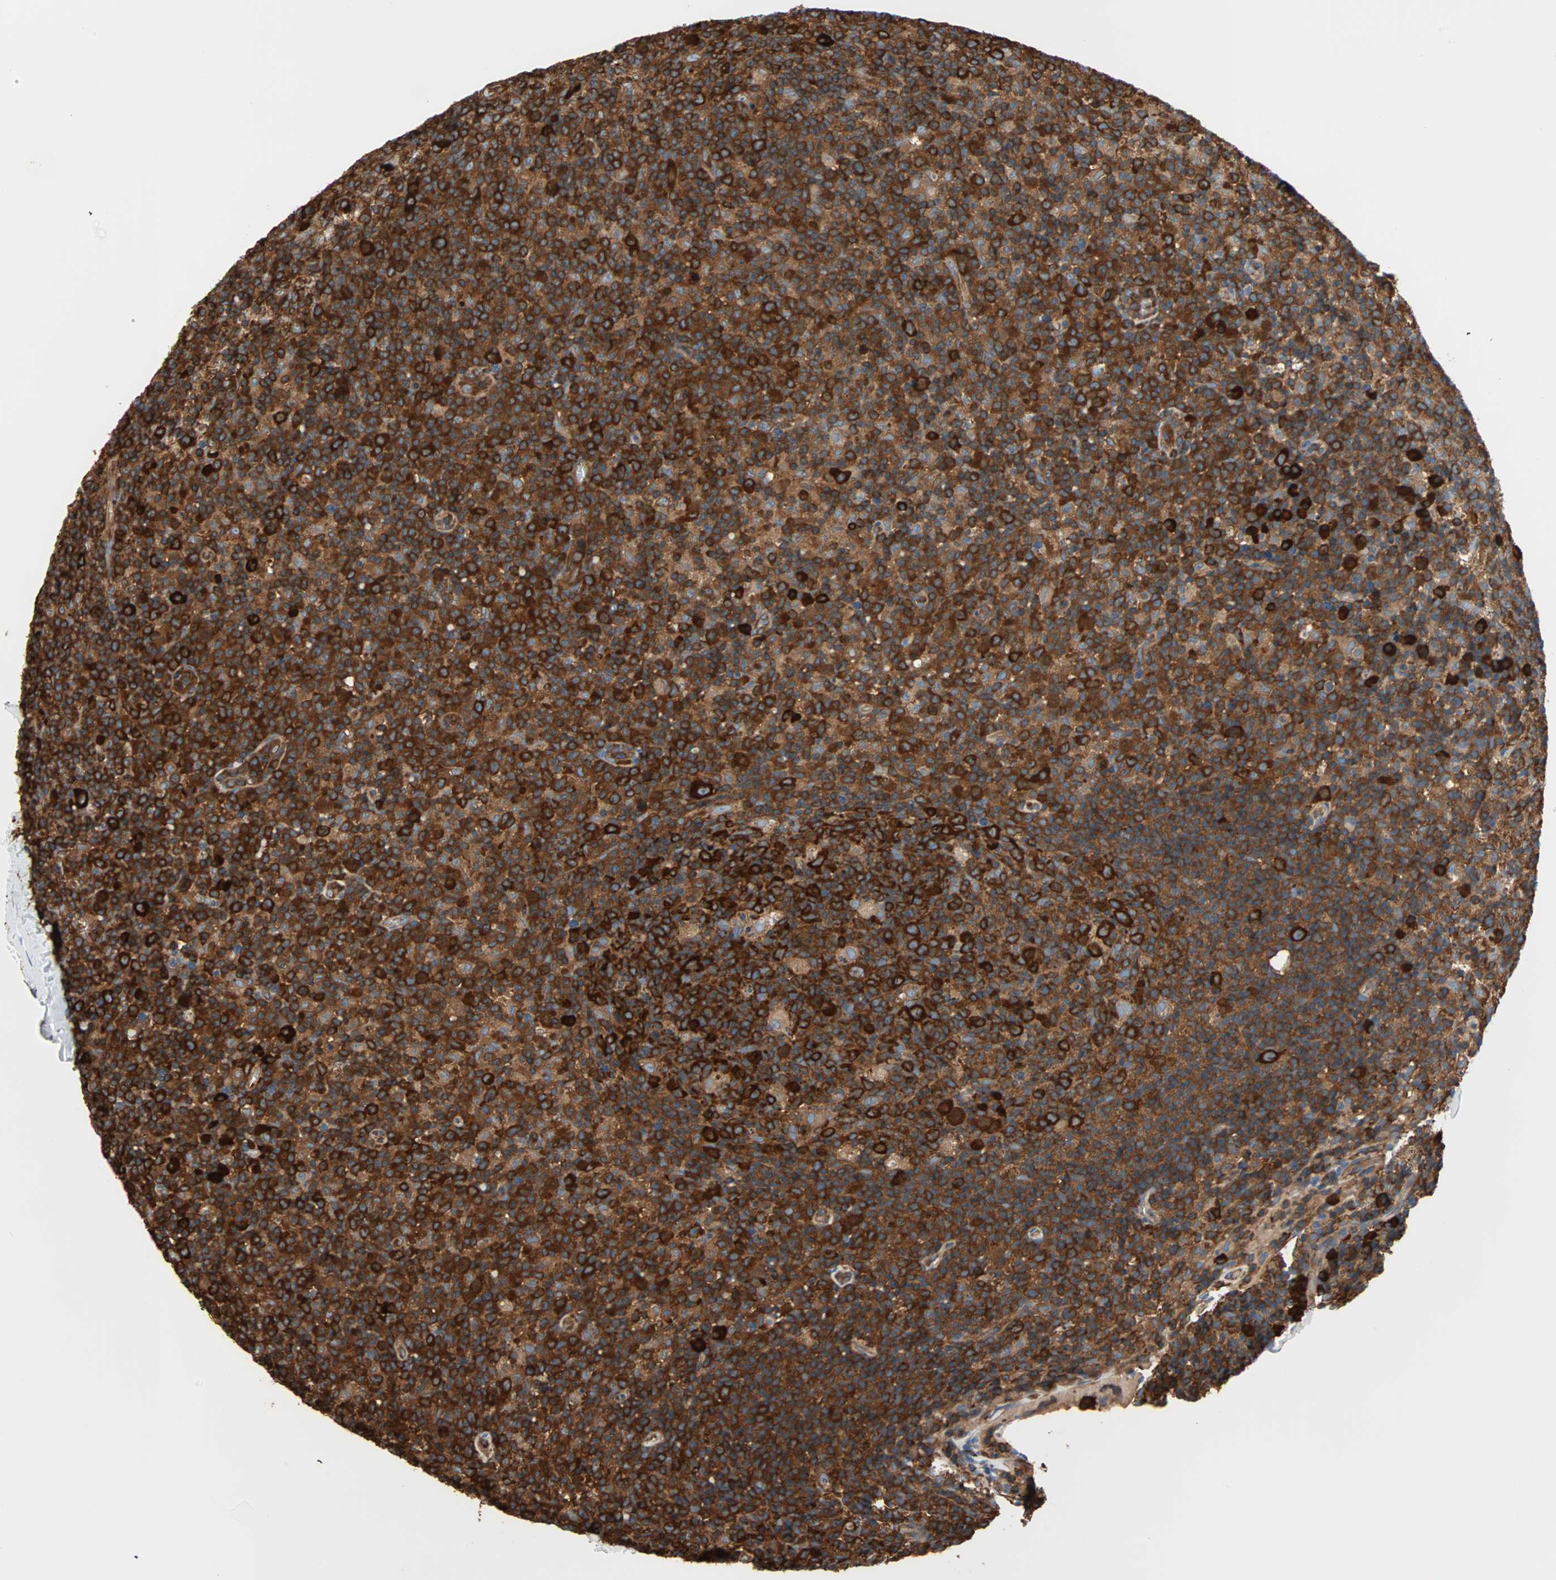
{"staining": {"intensity": "strong", "quantity": ">75%", "location": "cytoplasmic/membranous"}, "tissue": "lymph node", "cell_type": "Germinal center cells", "image_type": "normal", "snomed": [{"axis": "morphology", "description": "Normal tissue, NOS"}, {"axis": "morphology", "description": "Inflammation, NOS"}, {"axis": "topography", "description": "Lymph node"}], "caption": "Immunohistochemistry (IHC) photomicrograph of normal lymph node stained for a protein (brown), which demonstrates high levels of strong cytoplasmic/membranous staining in approximately >75% of germinal center cells.", "gene": "EEF2", "patient": {"sex": "male", "age": 55}}